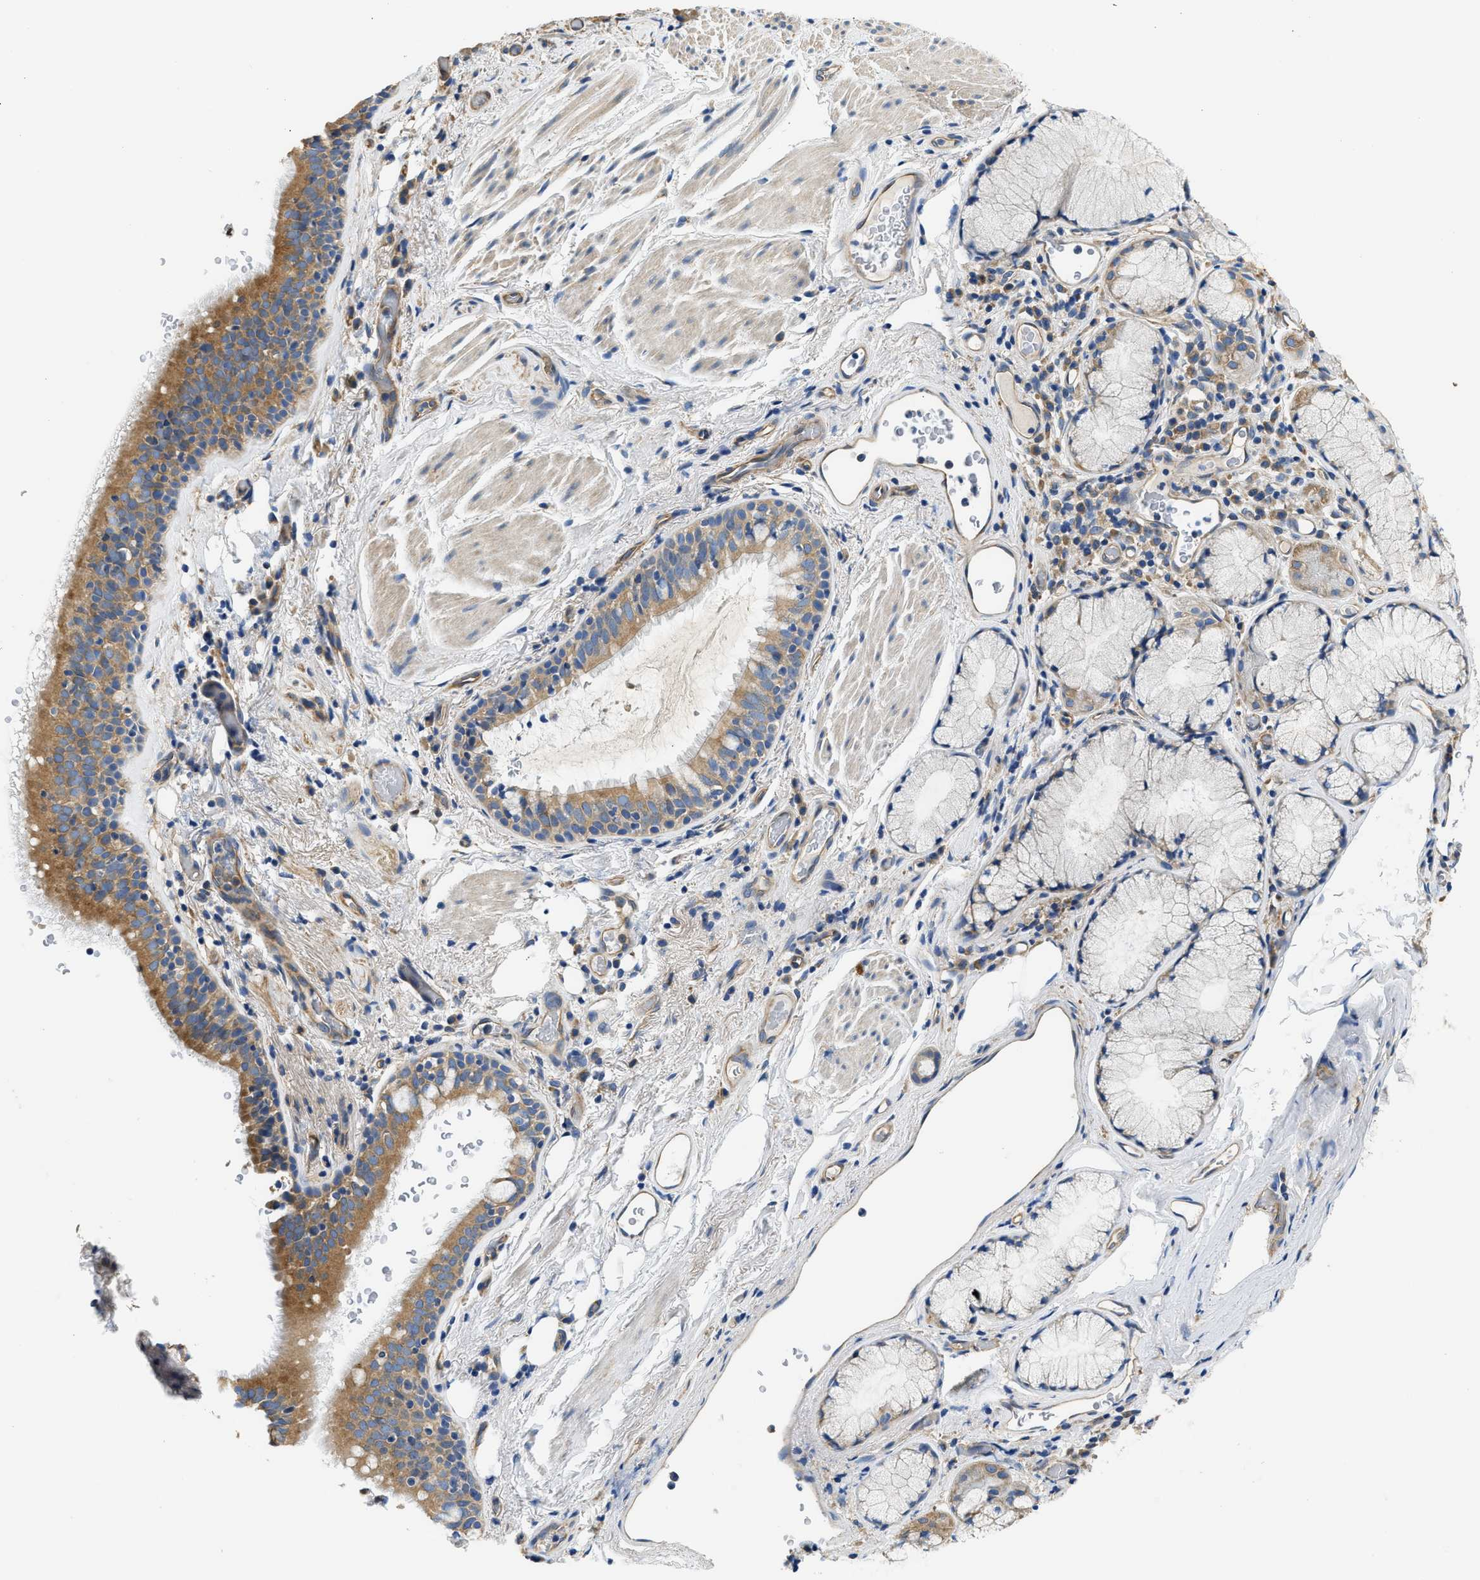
{"staining": {"intensity": "moderate", "quantity": ">75%", "location": "cytoplasmic/membranous"}, "tissue": "bronchus", "cell_type": "Respiratory epithelial cells", "image_type": "normal", "snomed": [{"axis": "morphology", "description": "Normal tissue, NOS"}, {"axis": "morphology", "description": "Inflammation, NOS"}, {"axis": "topography", "description": "Cartilage tissue"}, {"axis": "topography", "description": "Bronchus"}], "caption": "IHC of unremarkable human bronchus demonstrates medium levels of moderate cytoplasmic/membranous positivity in about >75% of respiratory epithelial cells.", "gene": "CSDE1", "patient": {"sex": "male", "age": 77}}